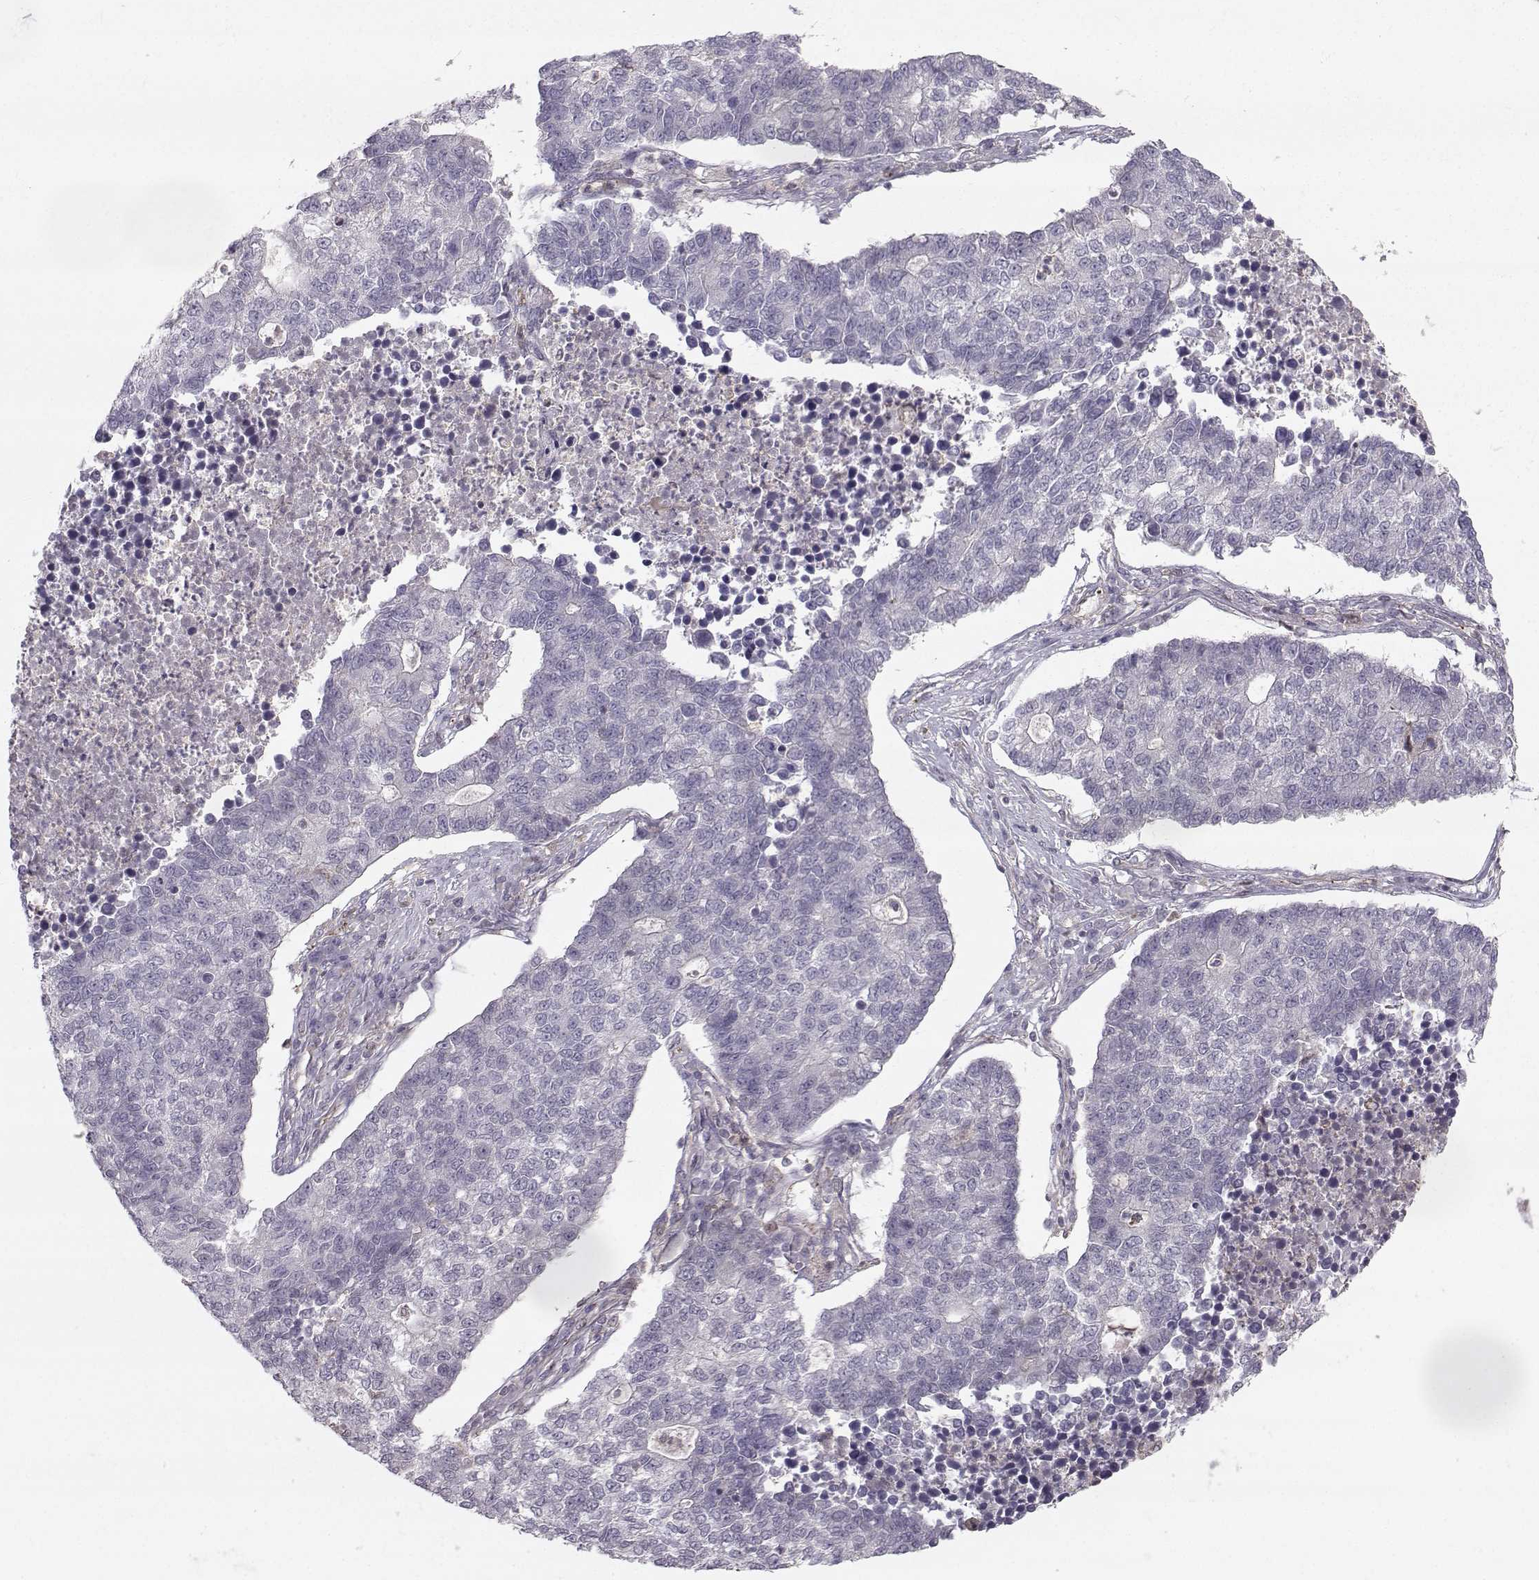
{"staining": {"intensity": "negative", "quantity": "none", "location": "none"}, "tissue": "lung cancer", "cell_type": "Tumor cells", "image_type": "cancer", "snomed": [{"axis": "morphology", "description": "Adenocarcinoma, NOS"}, {"axis": "topography", "description": "Lung"}], "caption": "Tumor cells show no significant staining in lung cancer.", "gene": "ASB16", "patient": {"sex": "male", "age": 57}}